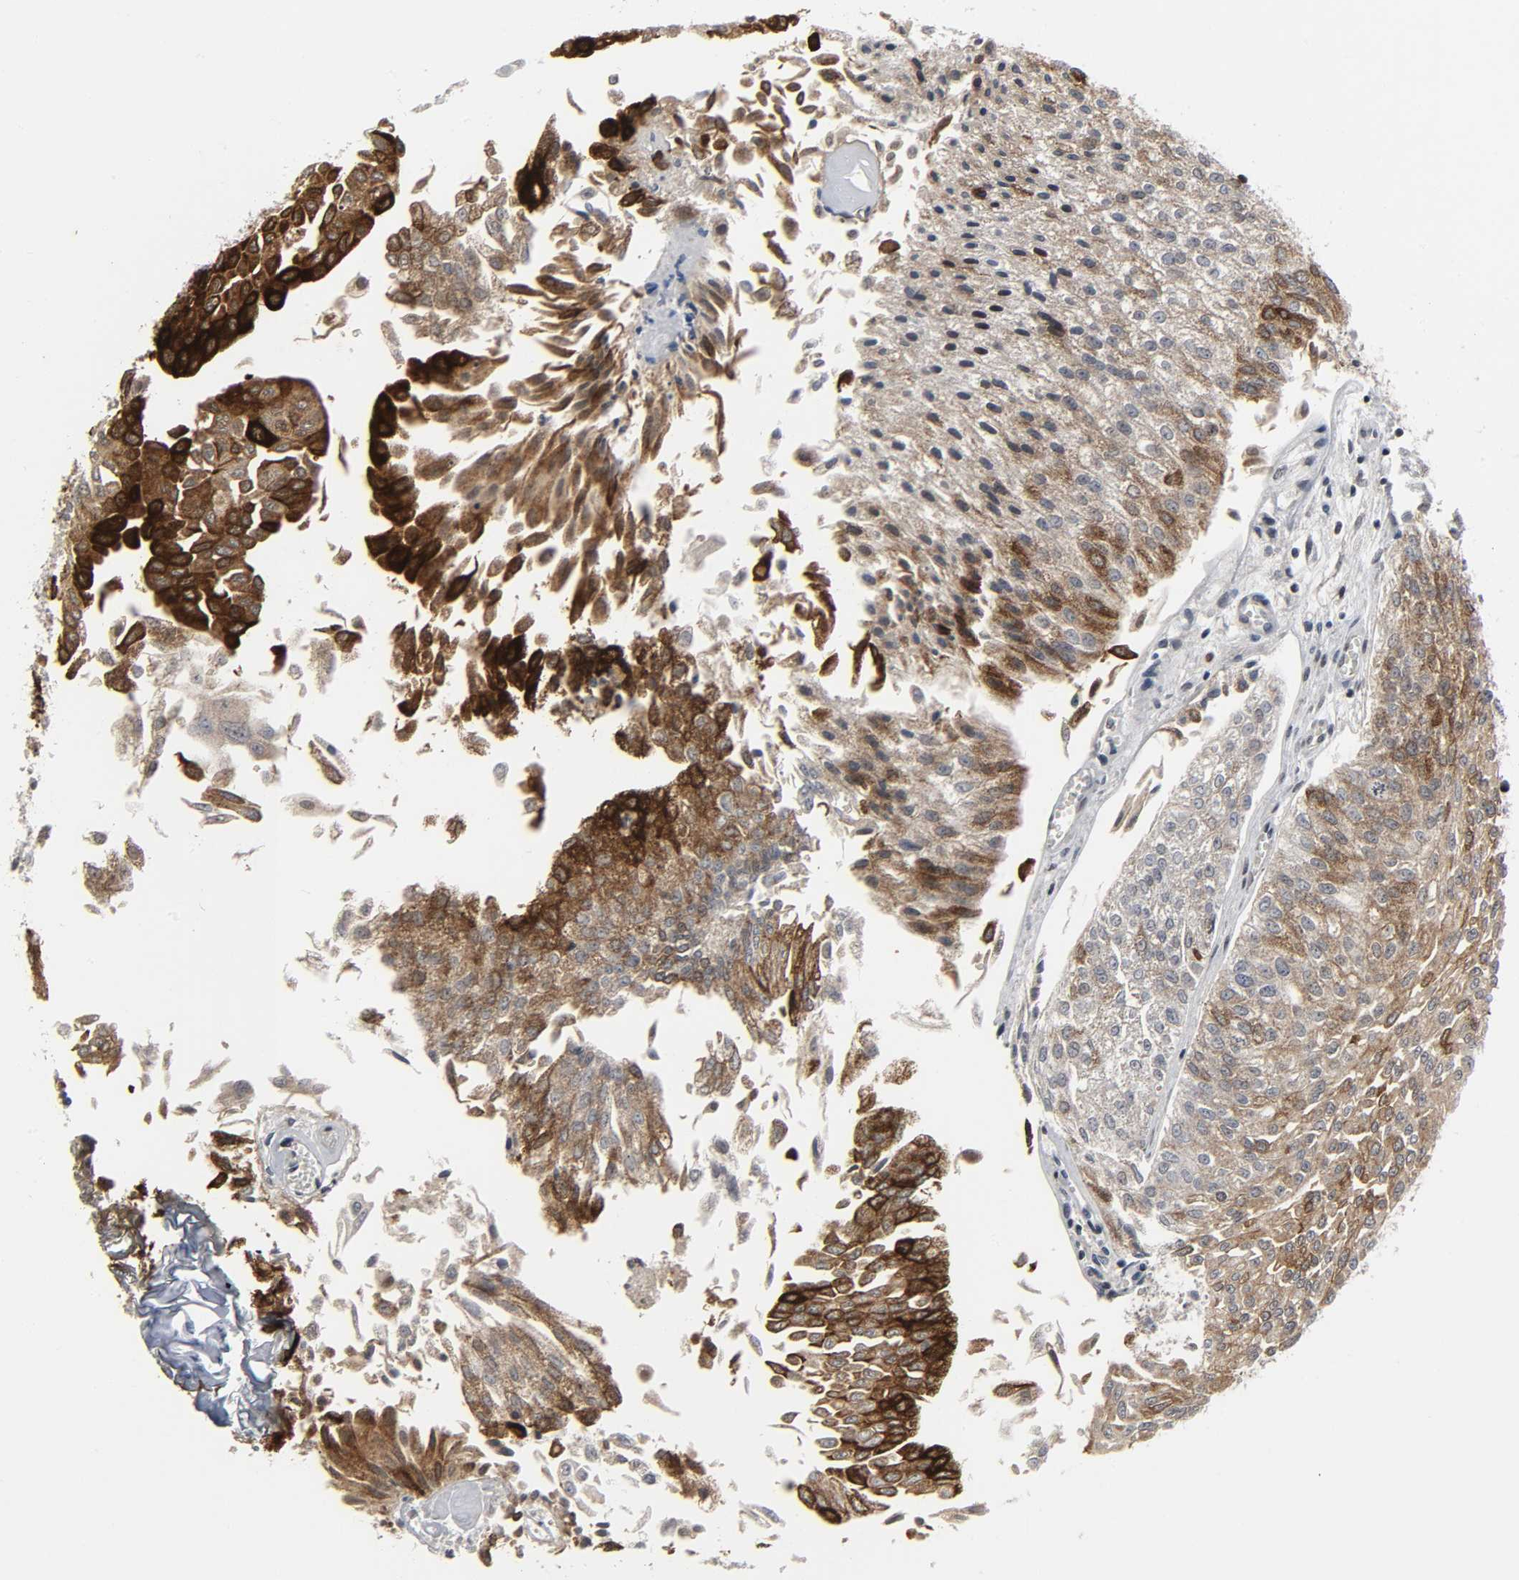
{"staining": {"intensity": "strong", "quantity": ">75%", "location": "cytoplasmic/membranous"}, "tissue": "urothelial cancer", "cell_type": "Tumor cells", "image_type": "cancer", "snomed": [{"axis": "morphology", "description": "Urothelial carcinoma, Low grade"}, {"axis": "topography", "description": "Urinary bladder"}], "caption": "About >75% of tumor cells in urothelial cancer exhibit strong cytoplasmic/membranous protein positivity as visualized by brown immunohistochemical staining.", "gene": "MUC1", "patient": {"sex": "male", "age": 86}}